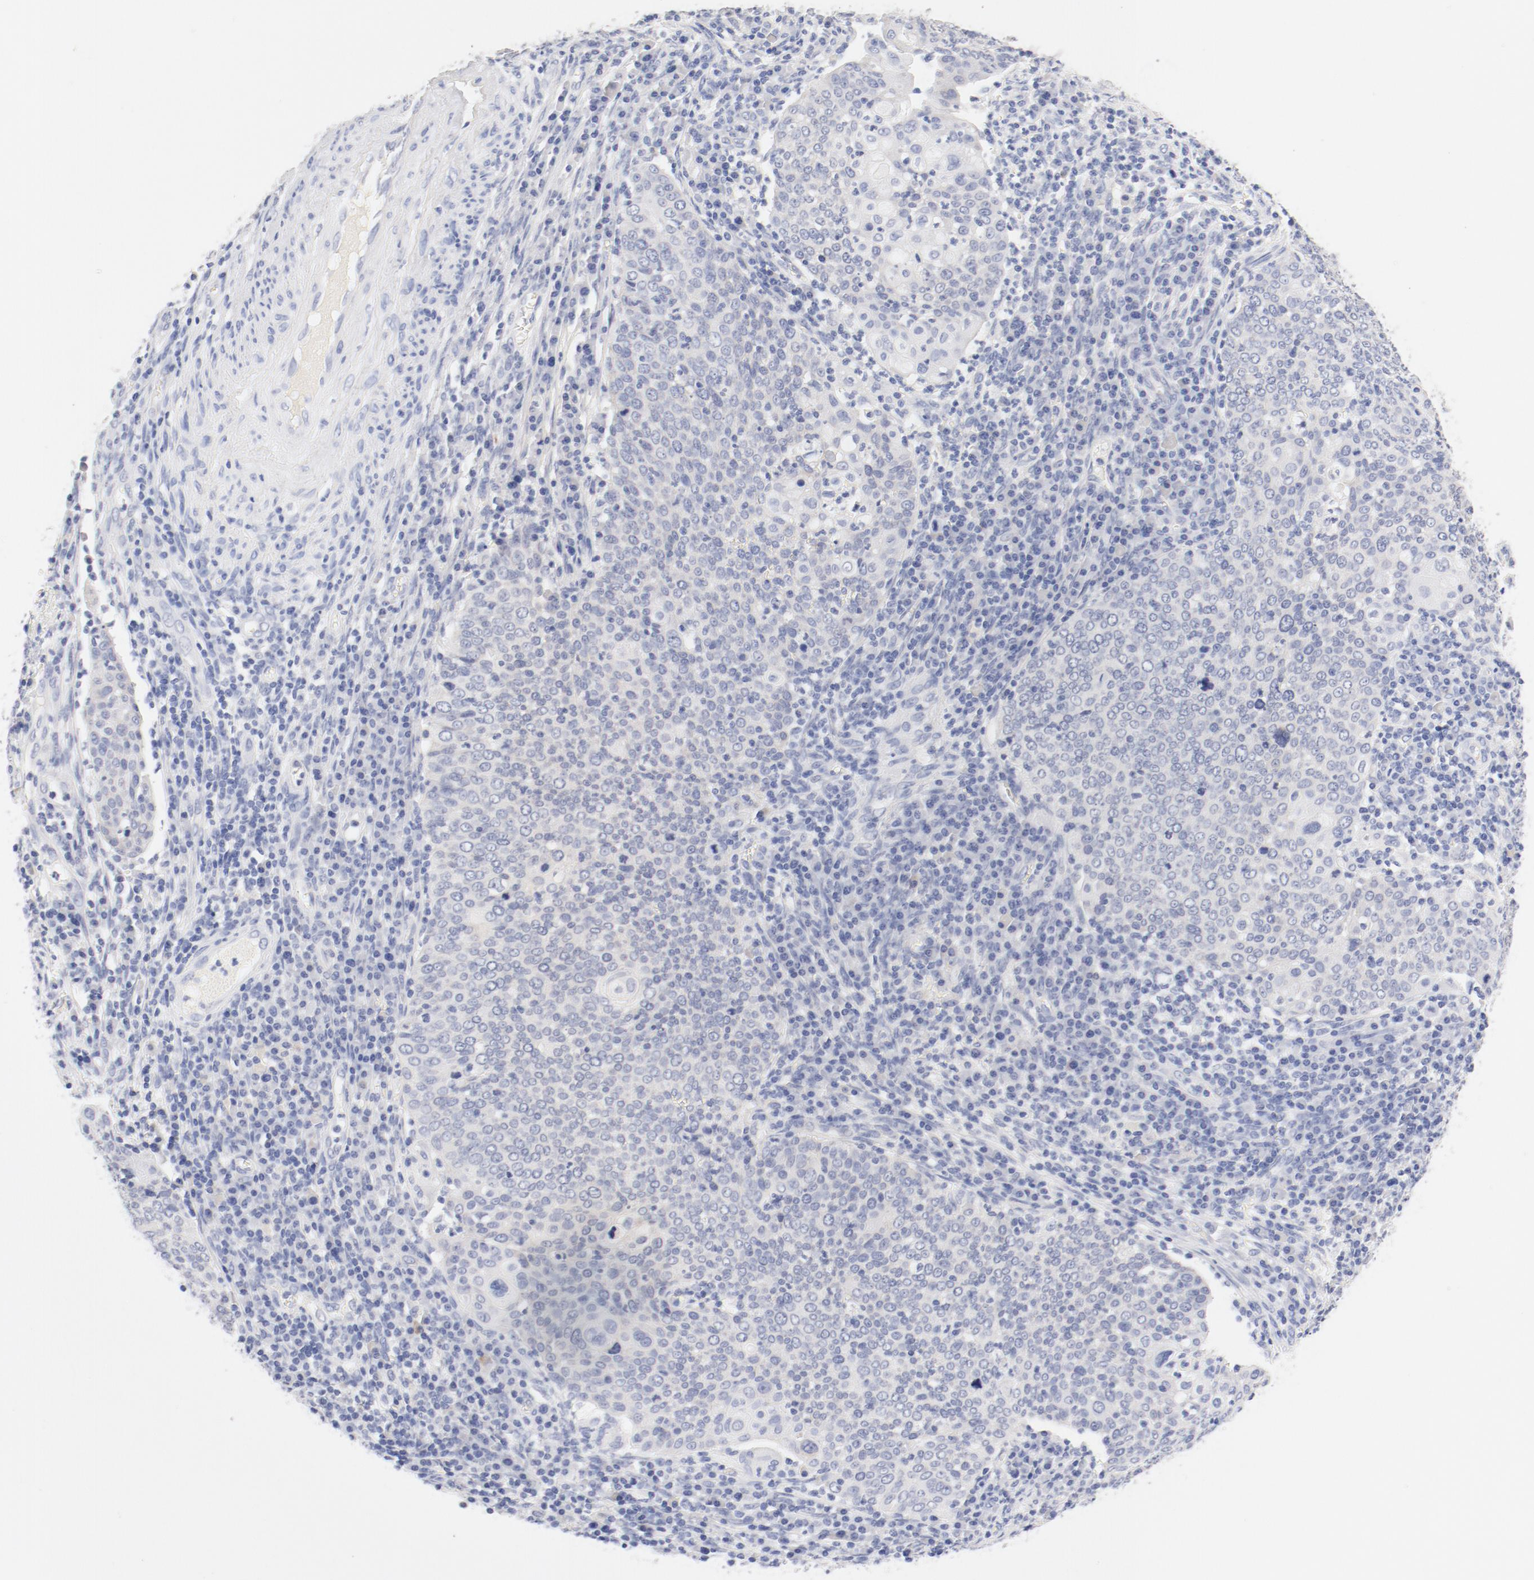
{"staining": {"intensity": "negative", "quantity": "none", "location": "none"}, "tissue": "cervical cancer", "cell_type": "Tumor cells", "image_type": "cancer", "snomed": [{"axis": "morphology", "description": "Squamous cell carcinoma, NOS"}, {"axis": "topography", "description": "Cervix"}], "caption": "There is no significant expression in tumor cells of cervical cancer (squamous cell carcinoma). (DAB (3,3'-diaminobenzidine) immunohistochemistry, high magnification).", "gene": "HOMER1", "patient": {"sex": "female", "age": 40}}